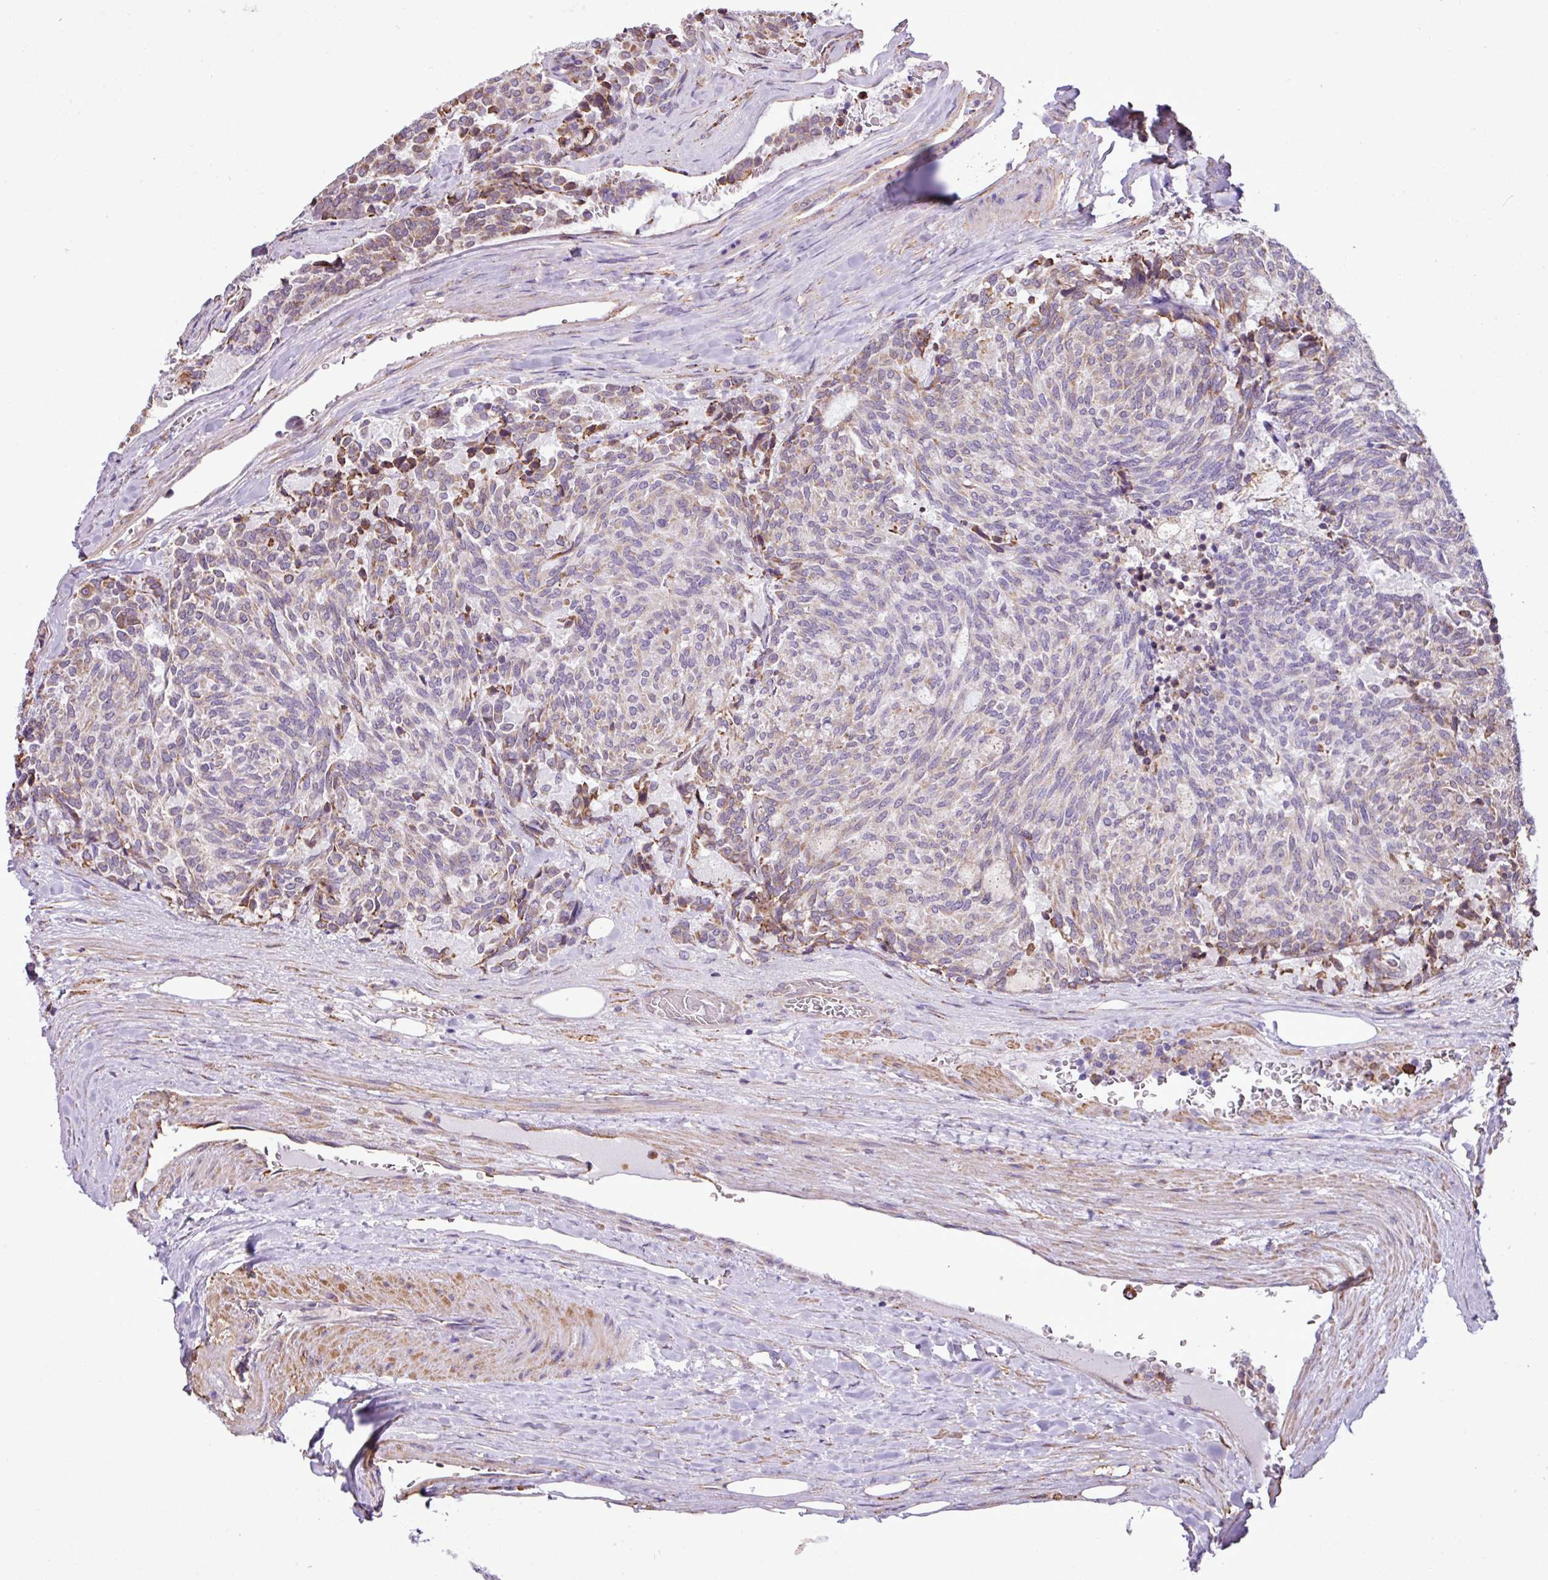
{"staining": {"intensity": "weak", "quantity": "<25%", "location": "cytoplasmic/membranous"}, "tissue": "carcinoid", "cell_type": "Tumor cells", "image_type": "cancer", "snomed": [{"axis": "morphology", "description": "Carcinoid, malignant, NOS"}, {"axis": "topography", "description": "Pancreas"}], "caption": "Carcinoid was stained to show a protein in brown. There is no significant positivity in tumor cells.", "gene": "ZSCAN5A", "patient": {"sex": "female", "age": 54}}